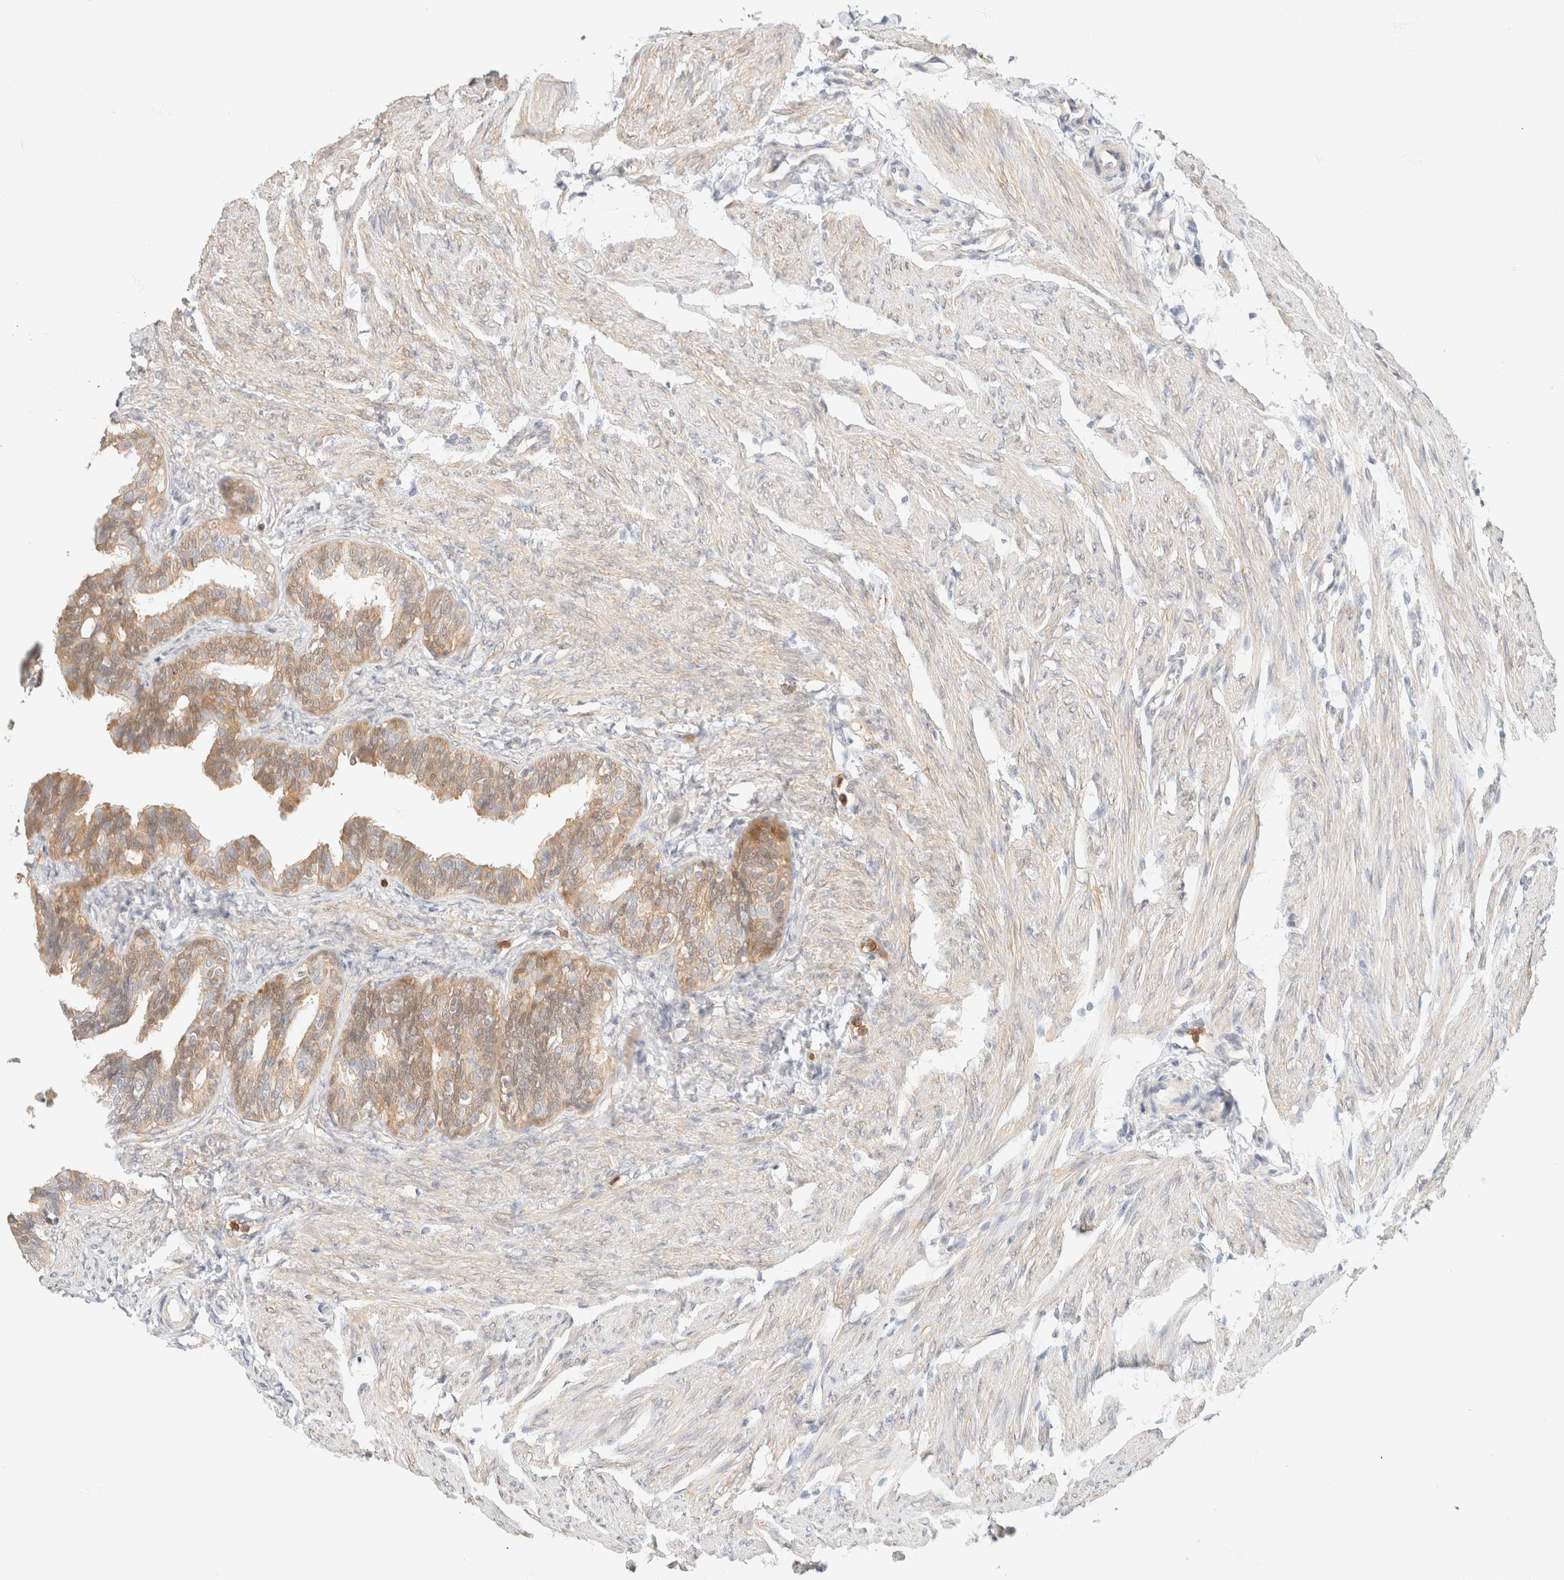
{"staining": {"intensity": "moderate", "quantity": ">75%", "location": "cytoplasmic/membranous"}, "tissue": "fallopian tube", "cell_type": "Glandular cells", "image_type": "normal", "snomed": [{"axis": "morphology", "description": "Normal tissue, NOS"}, {"axis": "topography", "description": "Fallopian tube"}, {"axis": "topography", "description": "Ovary"}], "caption": "A brown stain highlights moderate cytoplasmic/membranous expression of a protein in glandular cells of unremarkable fallopian tube.", "gene": "GPI", "patient": {"sex": "female", "age": 23}}